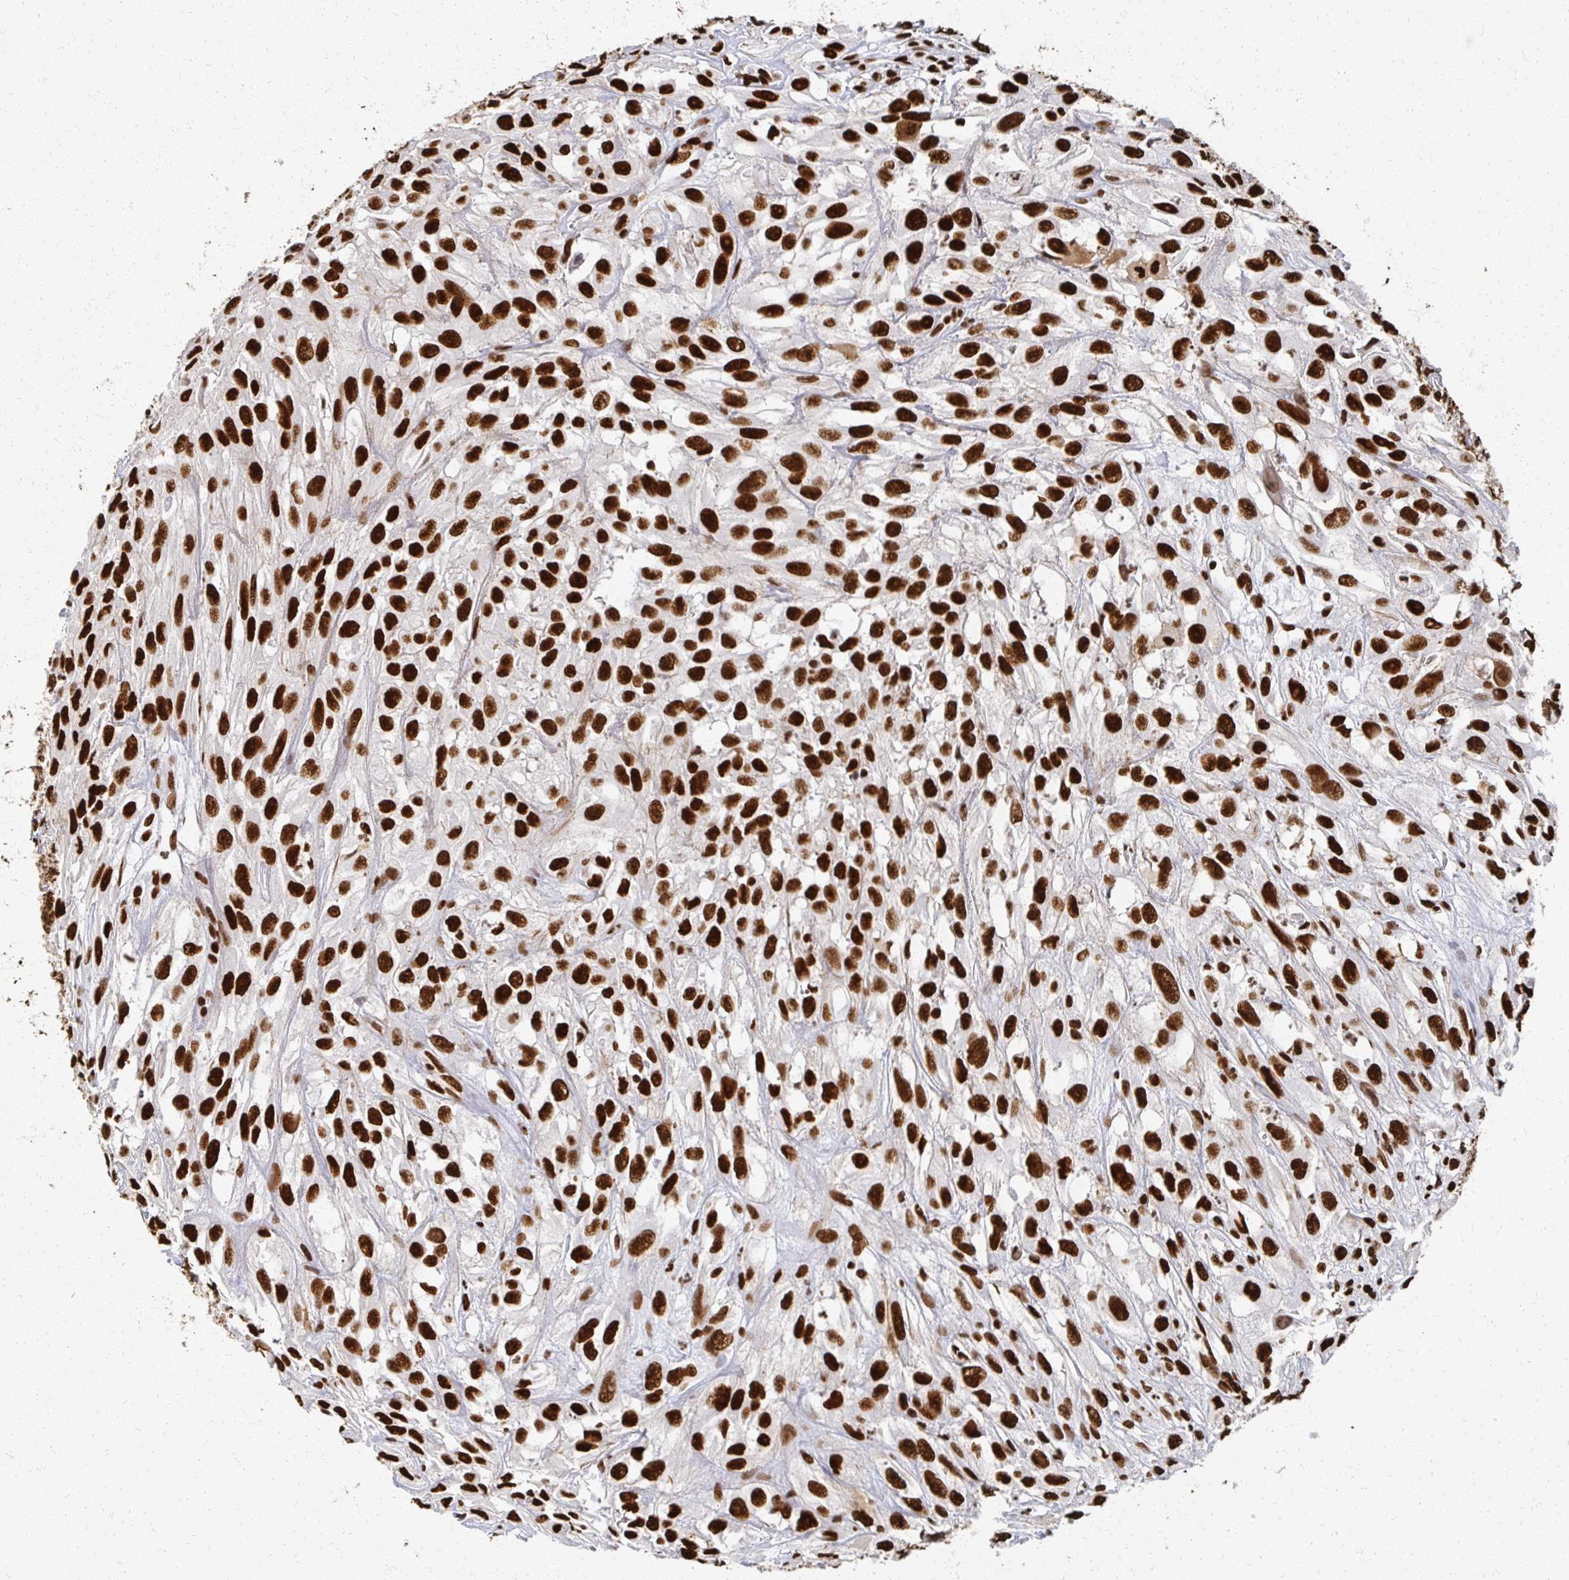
{"staining": {"intensity": "strong", "quantity": ">75%", "location": "nuclear"}, "tissue": "urothelial cancer", "cell_type": "Tumor cells", "image_type": "cancer", "snomed": [{"axis": "morphology", "description": "Urothelial carcinoma, High grade"}, {"axis": "topography", "description": "Urinary bladder"}], "caption": "Approximately >75% of tumor cells in human high-grade urothelial carcinoma demonstrate strong nuclear protein staining as visualized by brown immunohistochemical staining.", "gene": "RBBP7", "patient": {"sex": "male", "age": 67}}